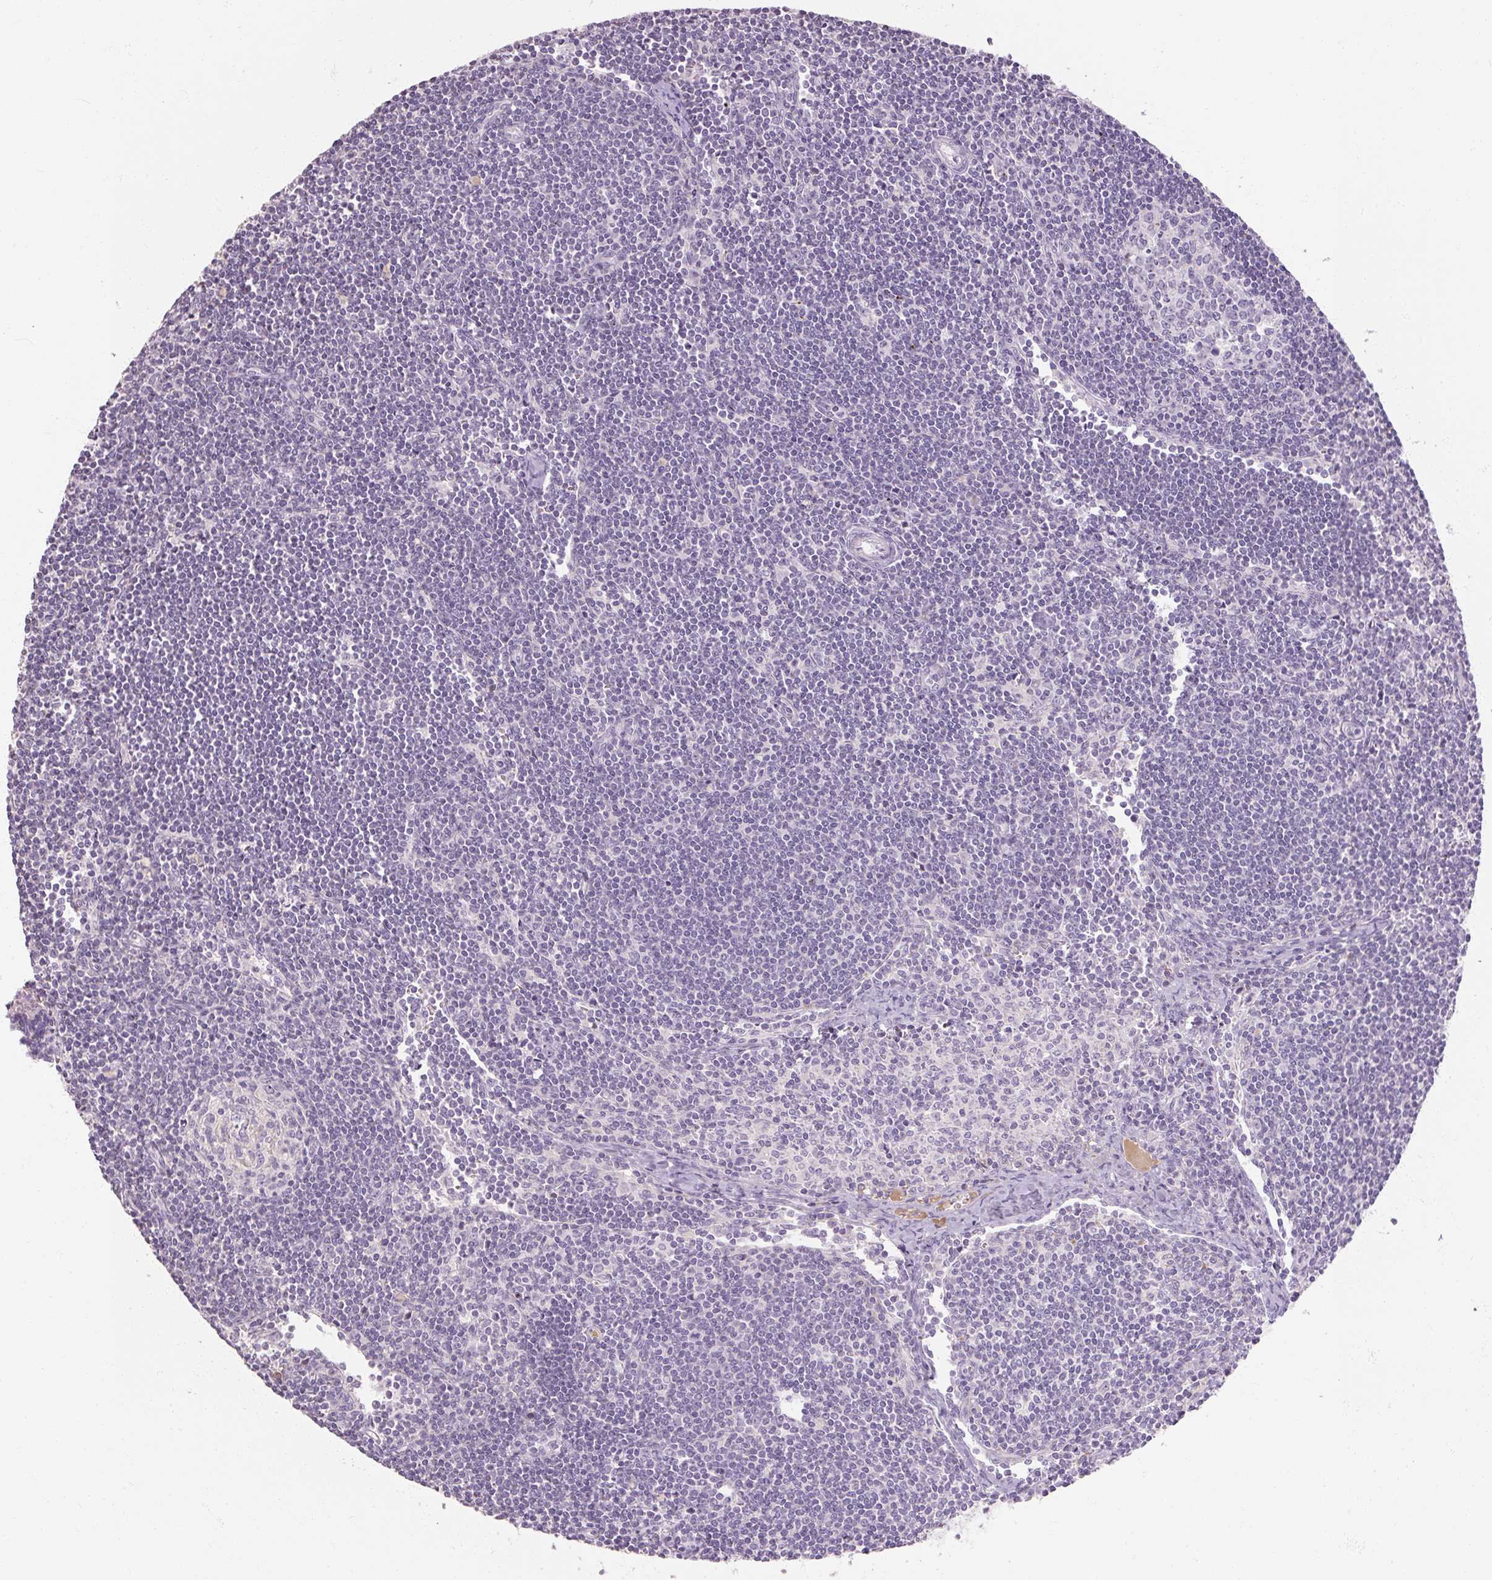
{"staining": {"intensity": "negative", "quantity": "none", "location": "none"}, "tissue": "lymph node", "cell_type": "Germinal center cells", "image_type": "normal", "snomed": [{"axis": "morphology", "description": "Normal tissue, NOS"}, {"axis": "topography", "description": "Lymph node"}], "caption": "This photomicrograph is of normal lymph node stained with immunohistochemistry (IHC) to label a protein in brown with the nuclei are counter-stained blue. There is no expression in germinal center cells. The staining is performed using DAB (3,3'-diaminobenzidine) brown chromogen with nuclei counter-stained in using hematoxylin.", "gene": "NFE2L3", "patient": {"sex": "female", "age": 29}}